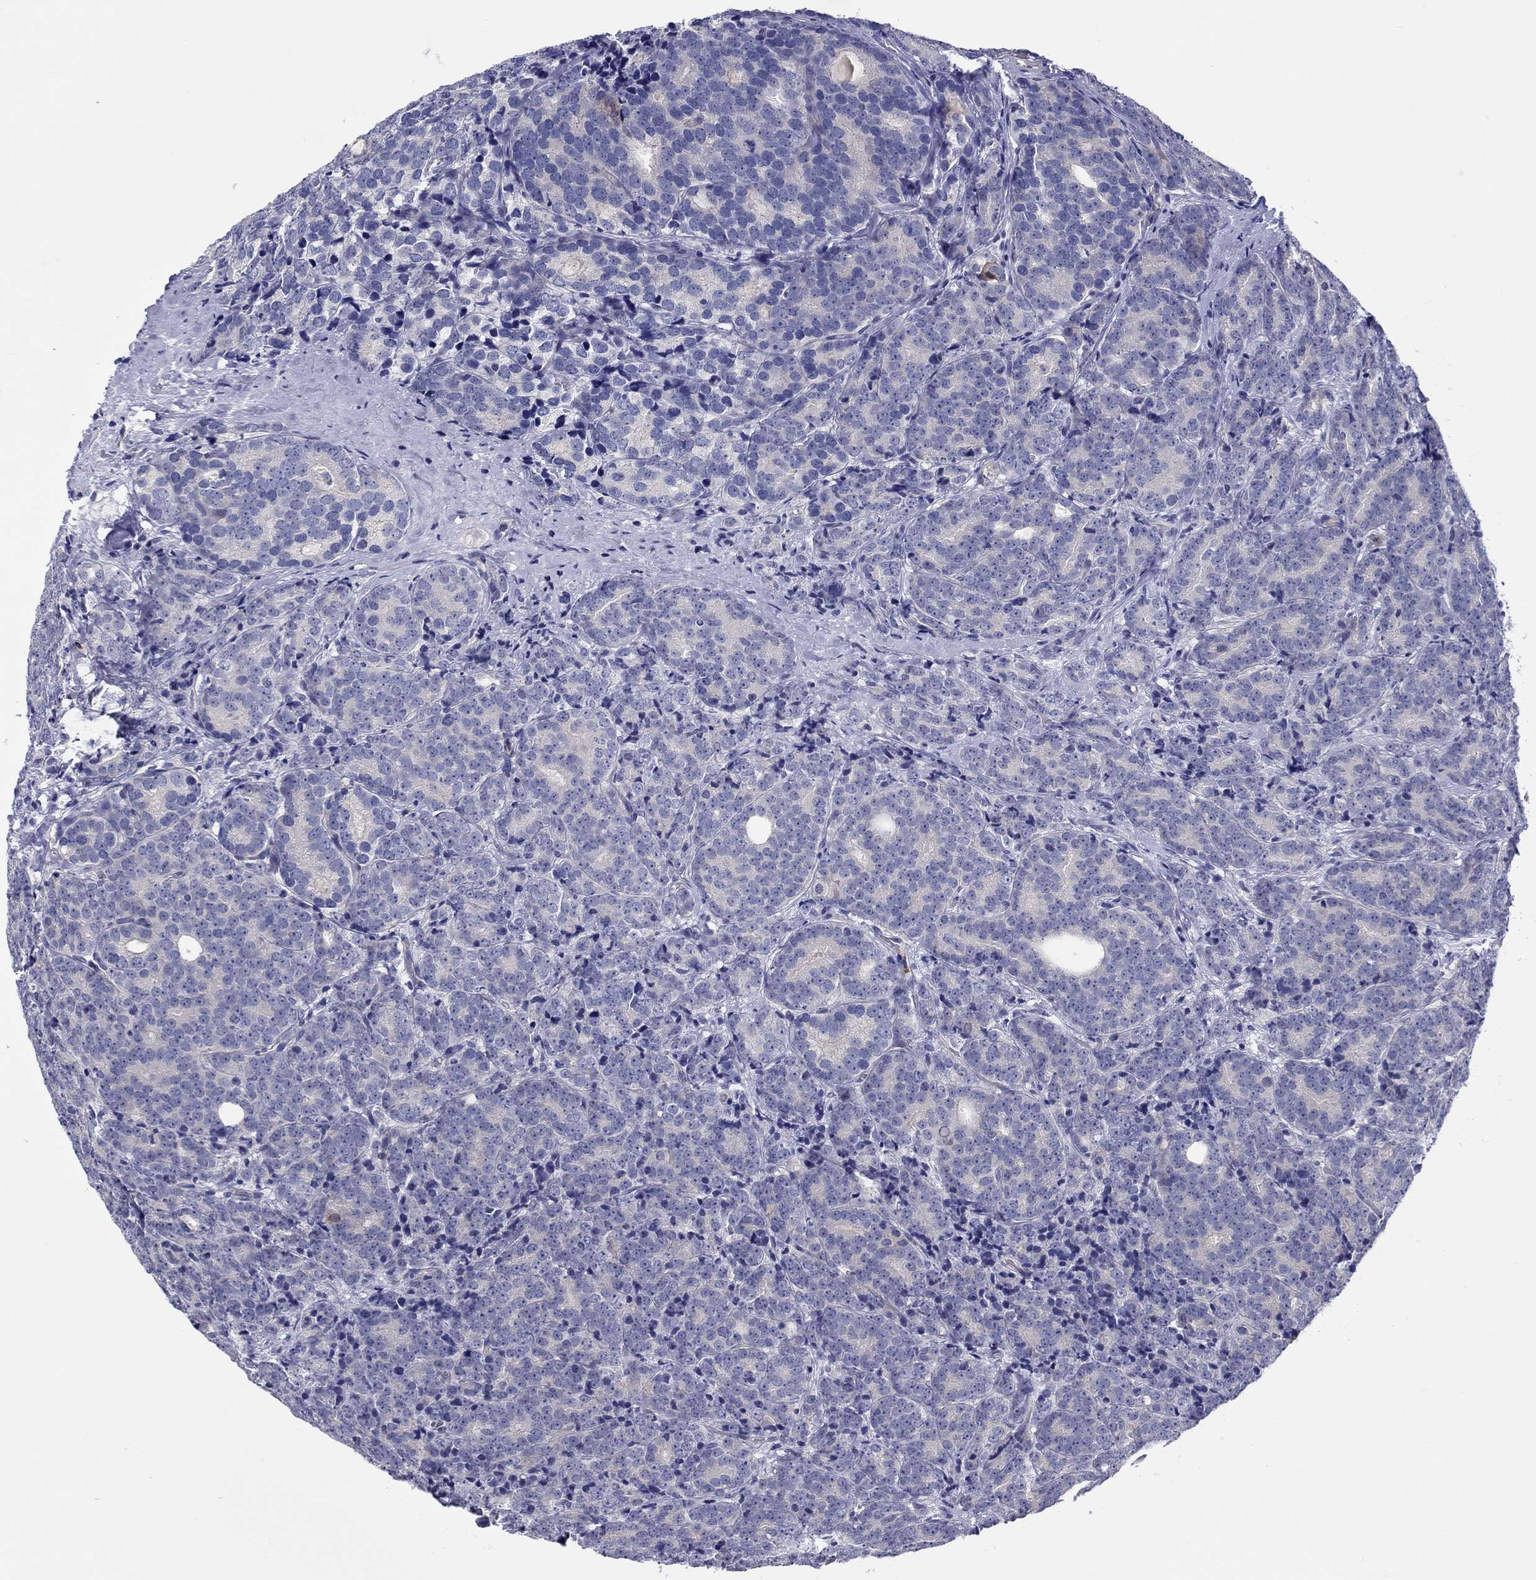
{"staining": {"intensity": "negative", "quantity": "none", "location": "none"}, "tissue": "prostate cancer", "cell_type": "Tumor cells", "image_type": "cancer", "snomed": [{"axis": "morphology", "description": "Adenocarcinoma, NOS"}, {"axis": "topography", "description": "Prostate"}], "caption": "High power microscopy photomicrograph of an IHC micrograph of prostate cancer (adenocarcinoma), revealing no significant staining in tumor cells.", "gene": "ABCG4", "patient": {"sex": "male", "age": 71}}